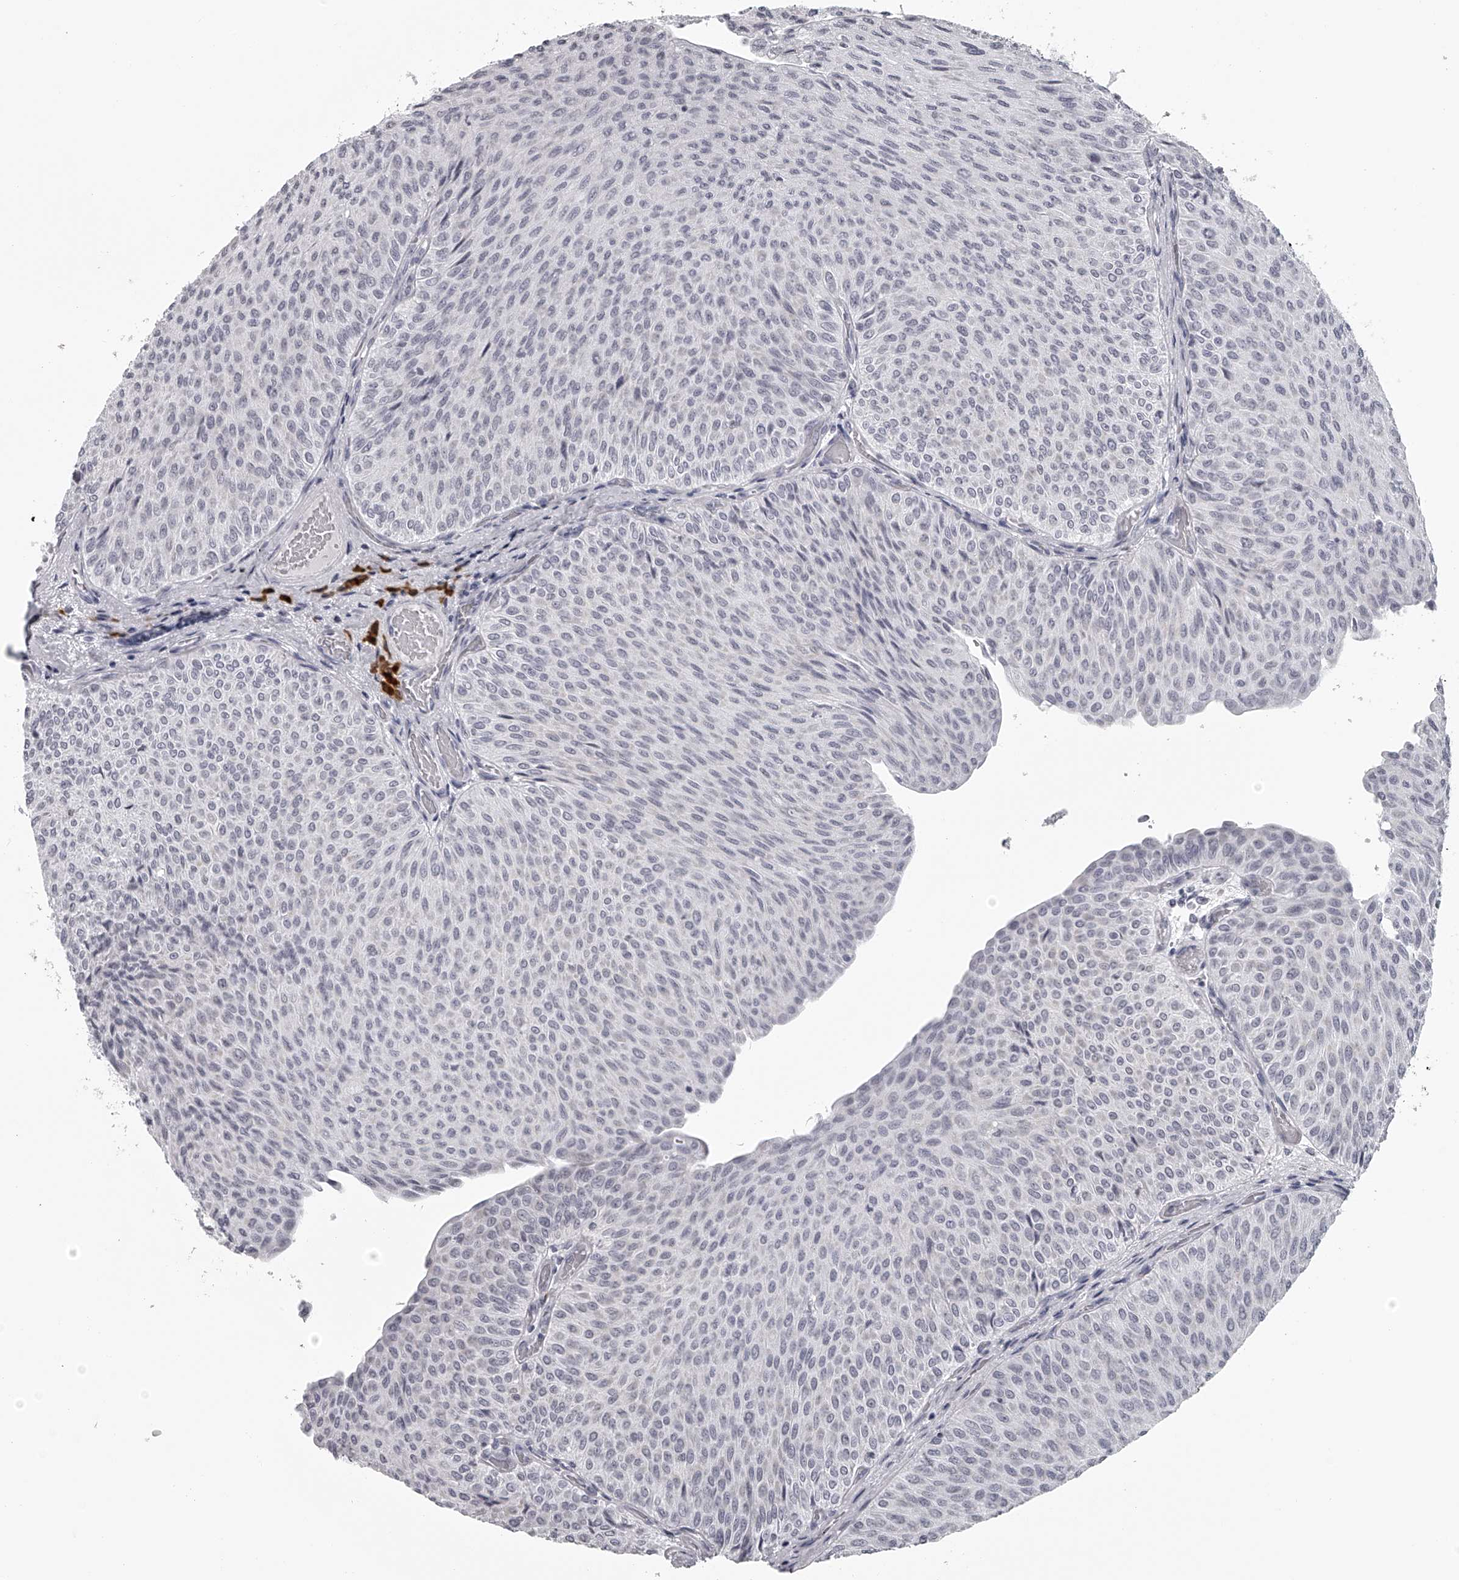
{"staining": {"intensity": "negative", "quantity": "none", "location": "none"}, "tissue": "urothelial cancer", "cell_type": "Tumor cells", "image_type": "cancer", "snomed": [{"axis": "morphology", "description": "Urothelial carcinoma, Low grade"}, {"axis": "topography", "description": "Urinary bladder"}], "caption": "This is an IHC image of urothelial carcinoma (low-grade). There is no staining in tumor cells.", "gene": "SEC11C", "patient": {"sex": "male", "age": 78}}